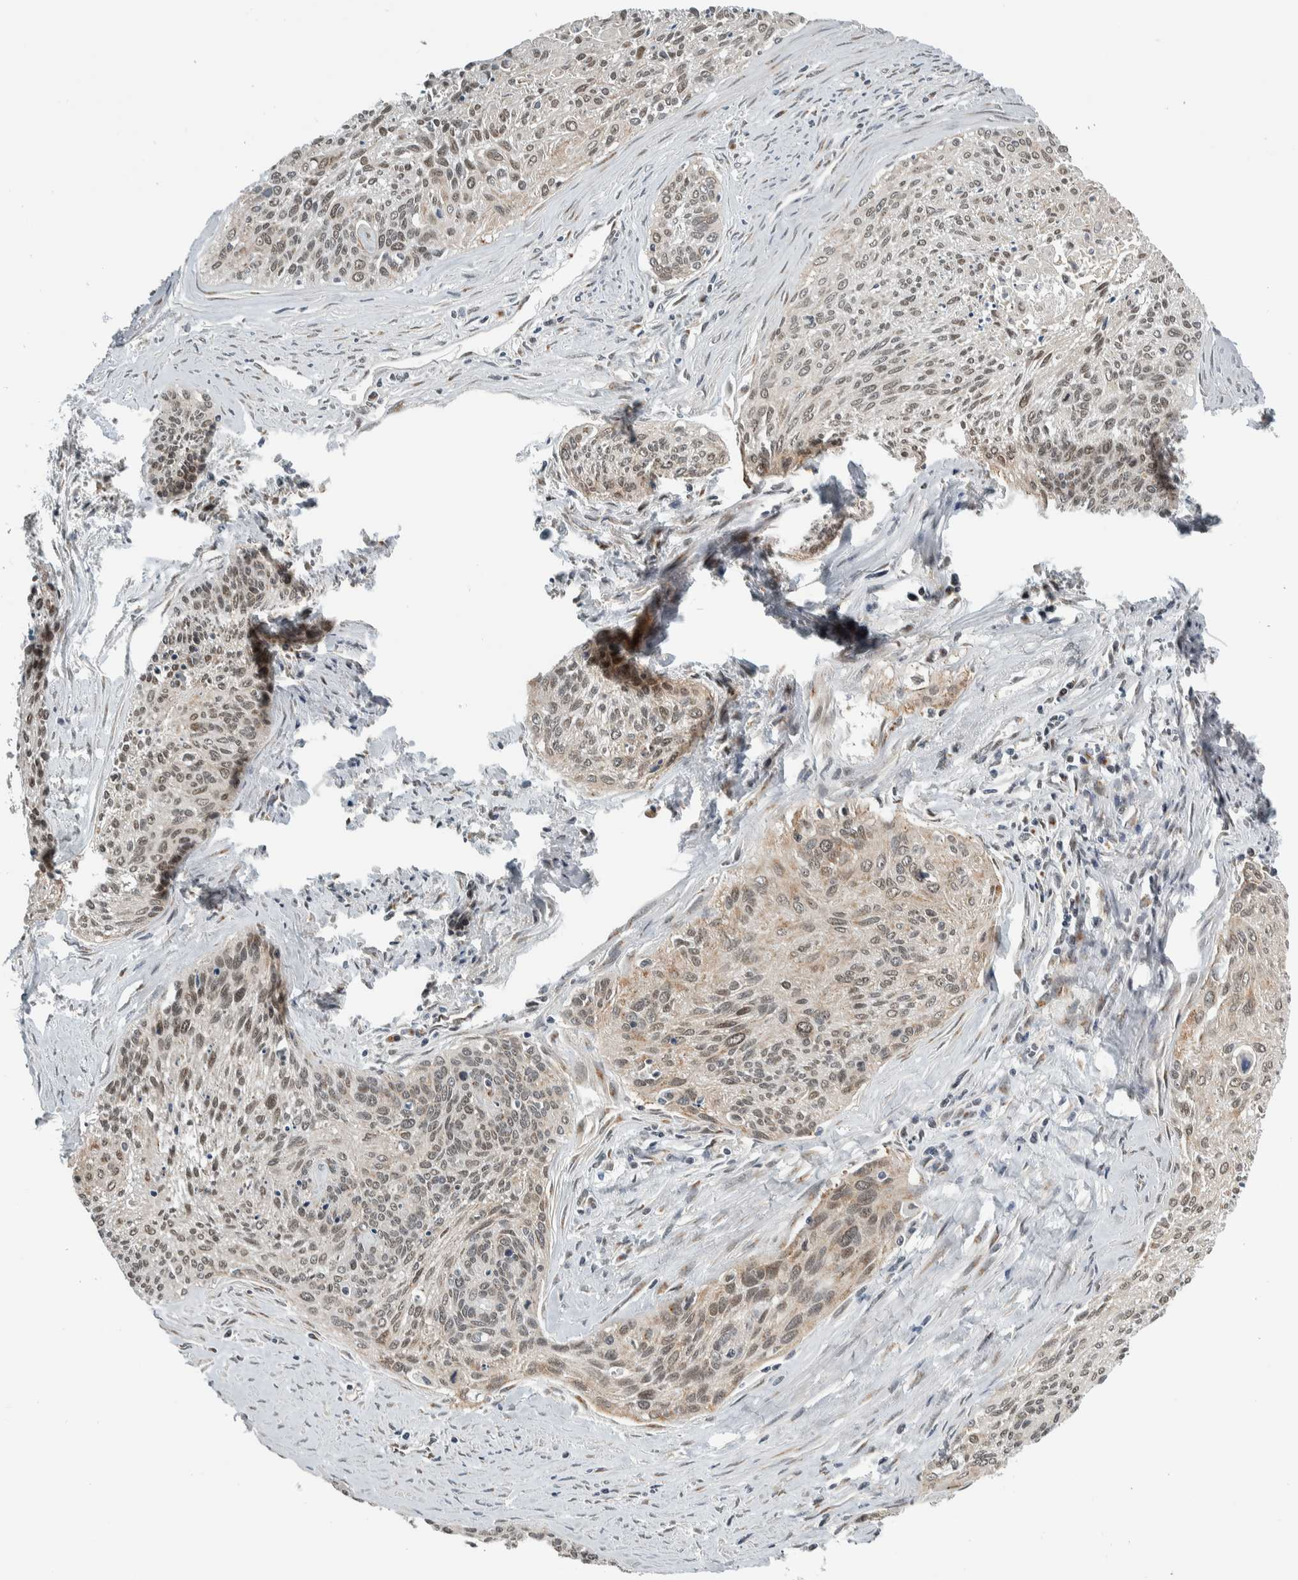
{"staining": {"intensity": "weak", "quantity": "25%-75%", "location": "cytoplasmic/membranous,nuclear"}, "tissue": "cervical cancer", "cell_type": "Tumor cells", "image_type": "cancer", "snomed": [{"axis": "morphology", "description": "Squamous cell carcinoma, NOS"}, {"axis": "topography", "description": "Cervix"}], "caption": "The micrograph reveals staining of cervical cancer, revealing weak cytoplasmic/membranous and nuclear protein staining (brown color) within tumor cells. (DAB = brown stain, brightfield microscopy at high magnification).", "gene": "ZMYND8", "patient": {"sex": "female", "age": 55}}